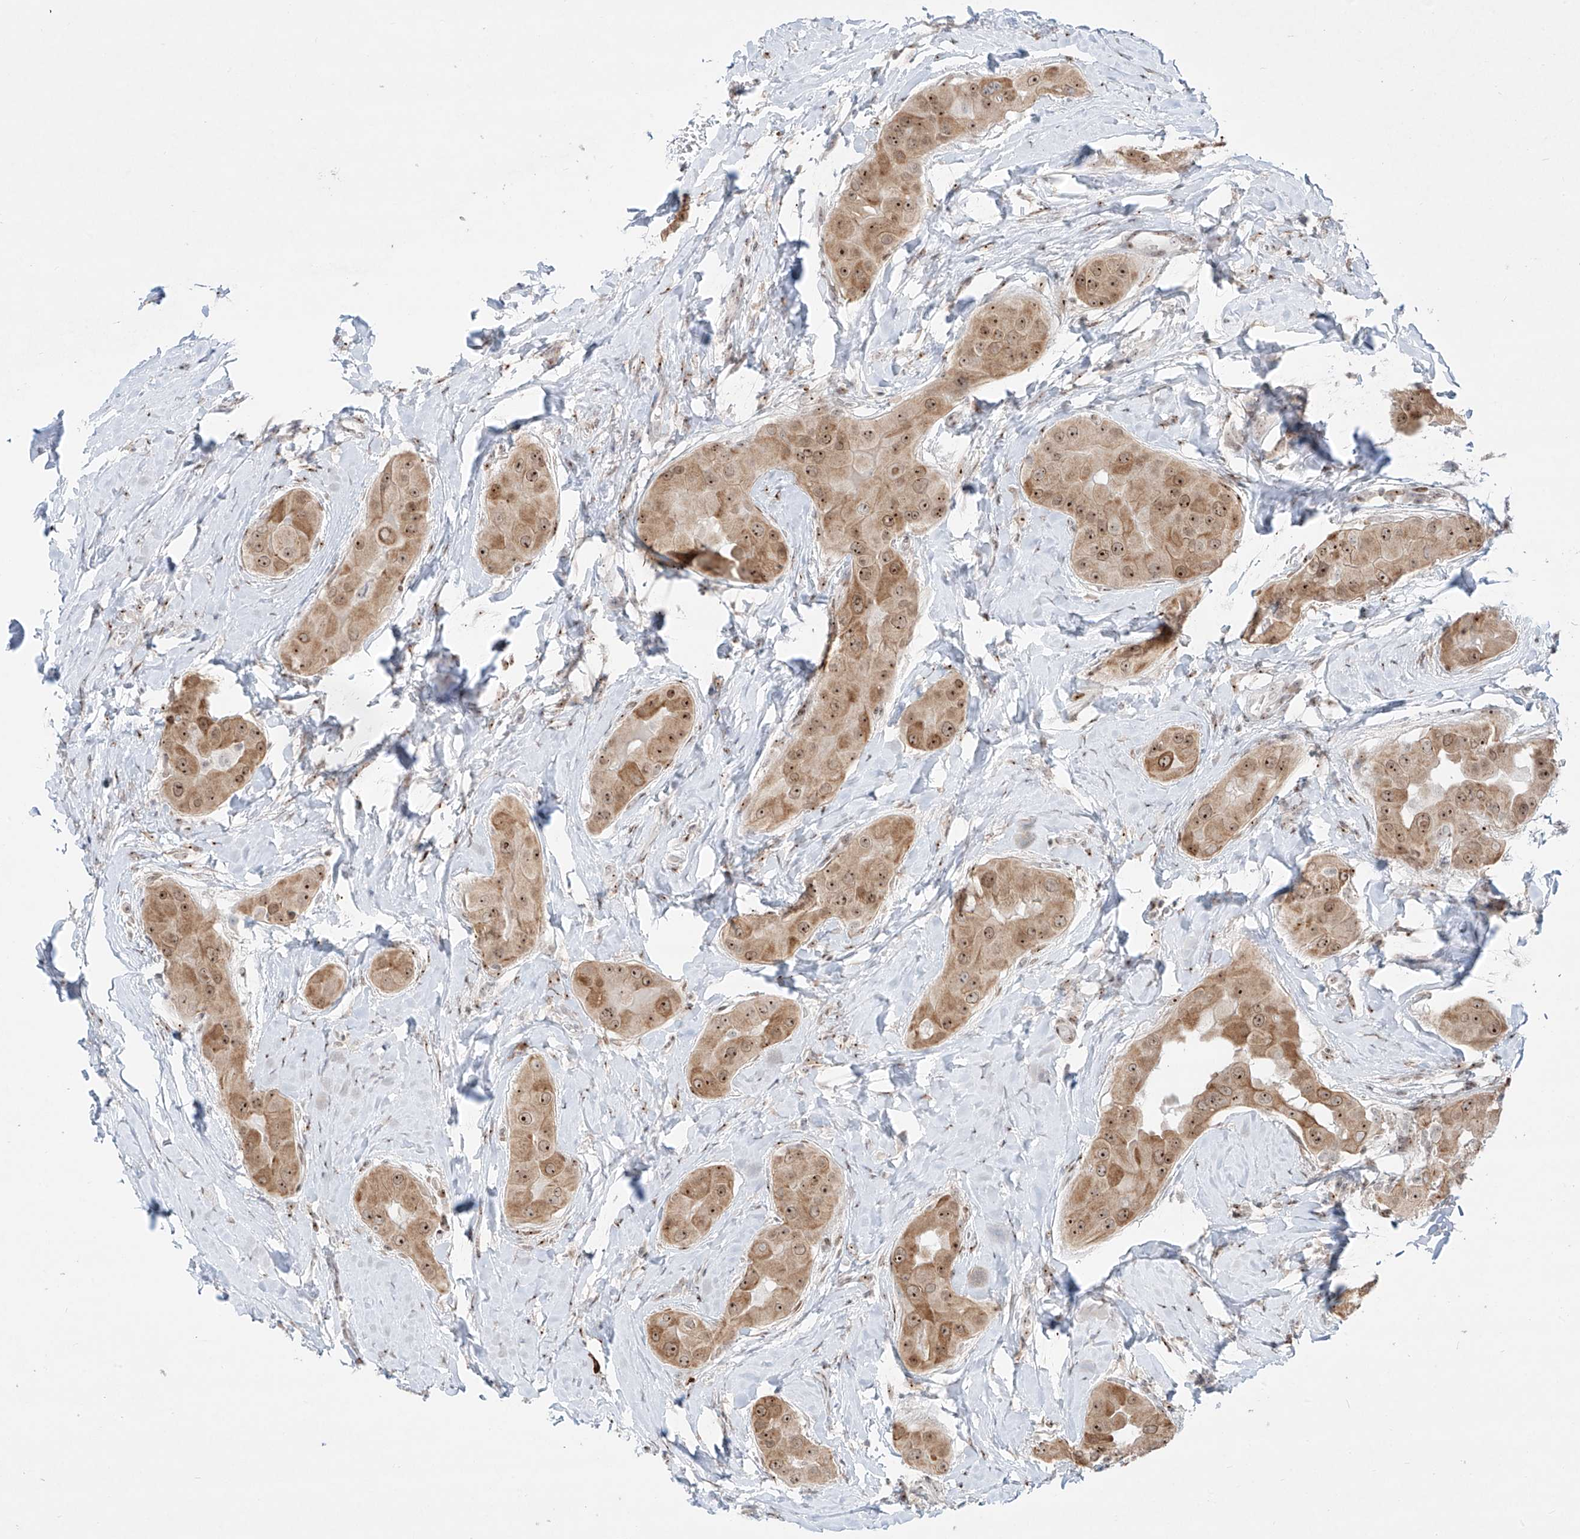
{"staining": {"intensity": "moderate", "quantity": ">75%", "location": "cytoplasmic/membranous,nuclear"}, "tissue": "thyroid cancer", "cell_type": "Tumor cells", "image_type": "cancer", "snomed": [{"axis": "morphology", "description": "Papillary adenocarcinoma, NOS"}, {"axis": "topography", "description": "Thyroid gland"}], "caption": "Protein staining reveals moderate cytoplasmic/membranous and nuclear expression in about >75% of tumor cells in thyroid cancer.", "gene": "ZNF512", "patient": {"sex": "male", "age": 33}}